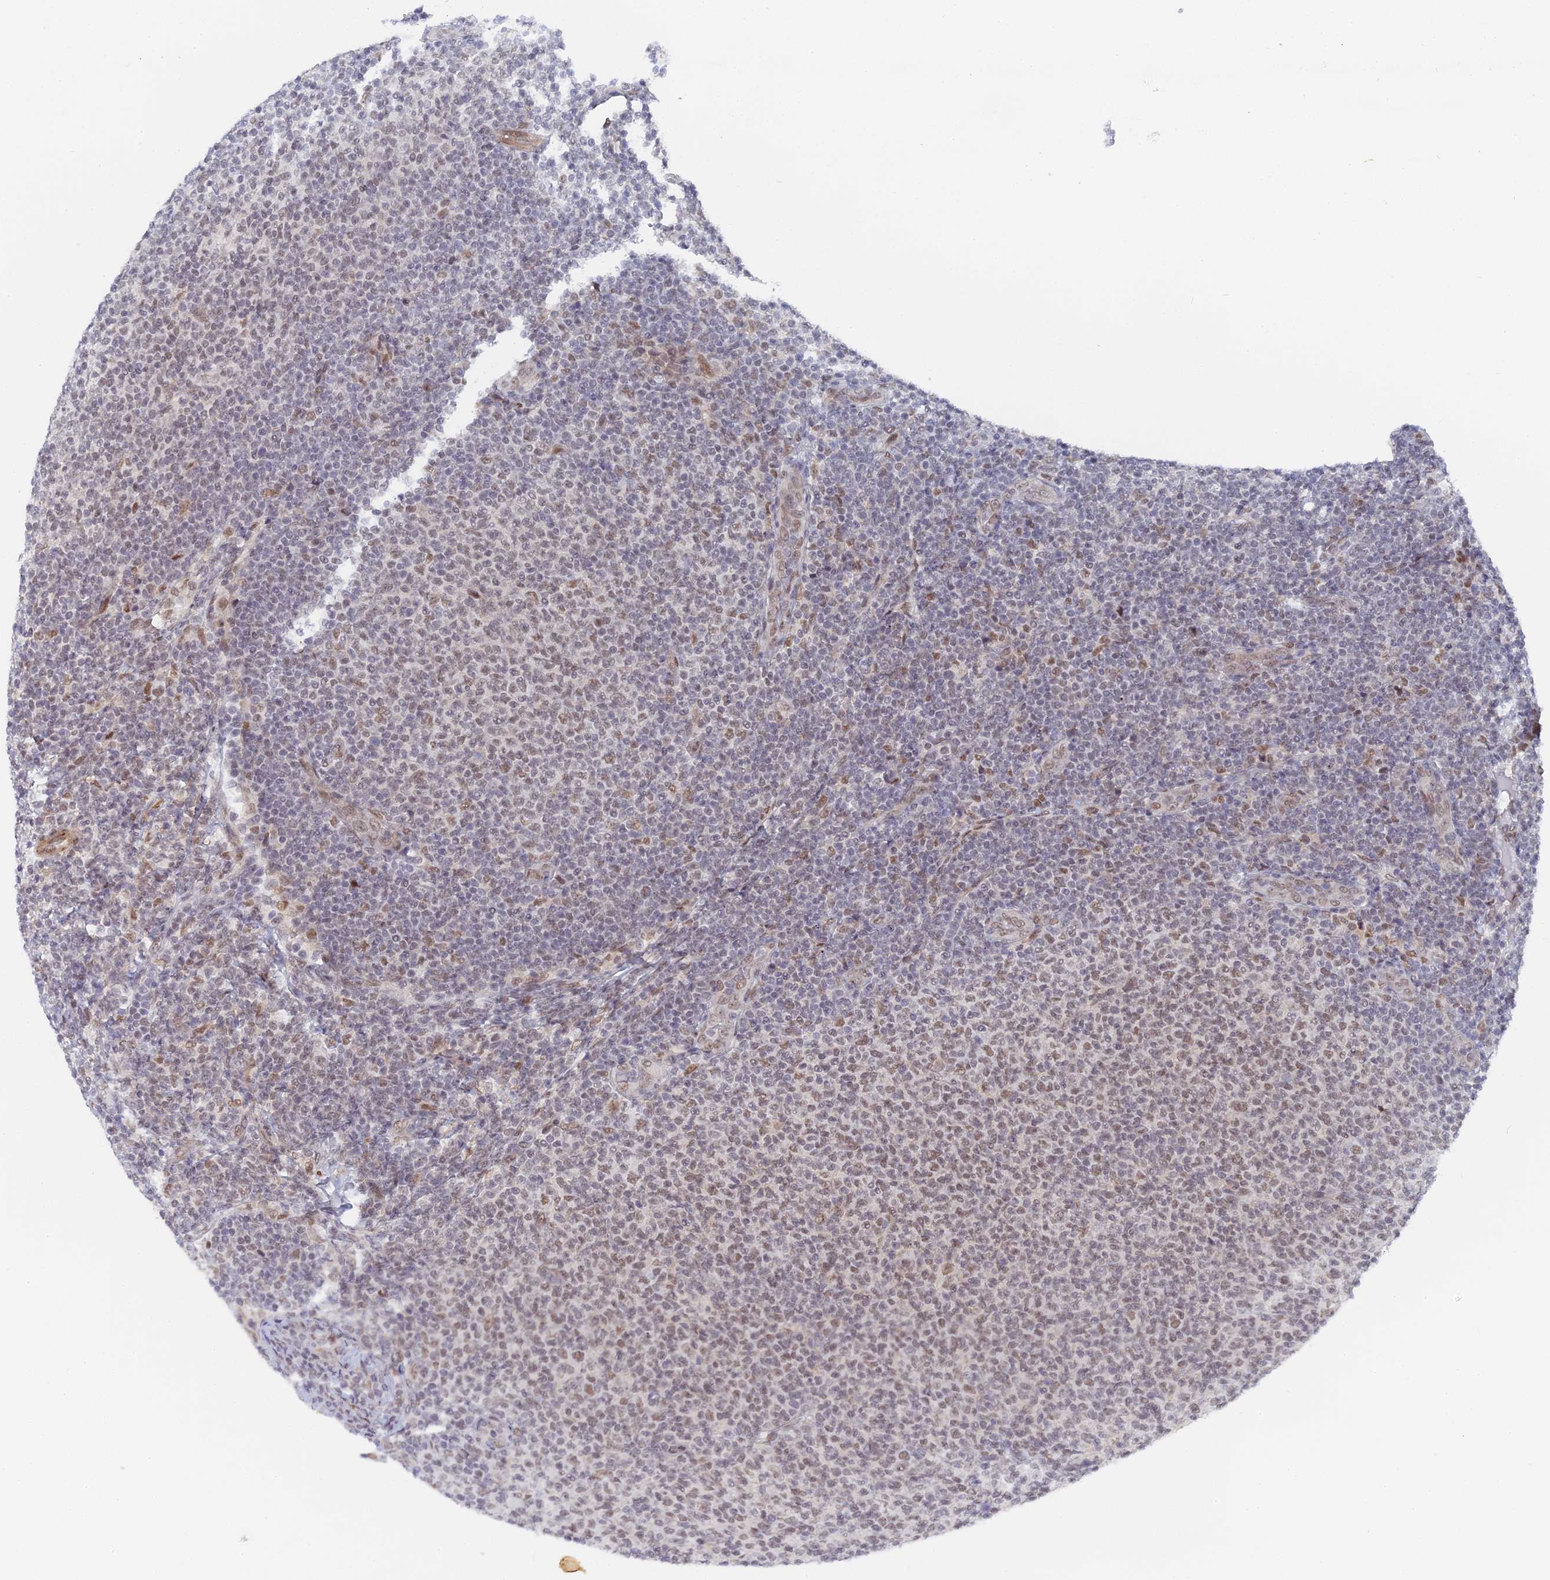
{"staining": {"intensity": "weak", "quantity": "25%-75%", "location": "nuclear"}, "tissue": "lymphoma", "cell_type": "Tumor cells", "image_type": "cancer", "snomed": [{"axis": "morphology", "description": "Malignant lymphoma, non-Hodgkin's type, Low grade"}, {"axis": "topography", "description": "Lymph node"}], "caption": "High-power microscopy captured an immunohistochemistry (IHC) photomicrograph of malignant lymphoma, non-Hodgkin's type (low-grade), revealing weak nuclear expression in about 25%-75% of tumor cells.", "gene": "CCDC85A", "patient": {"sex": "male", "age": 66}}